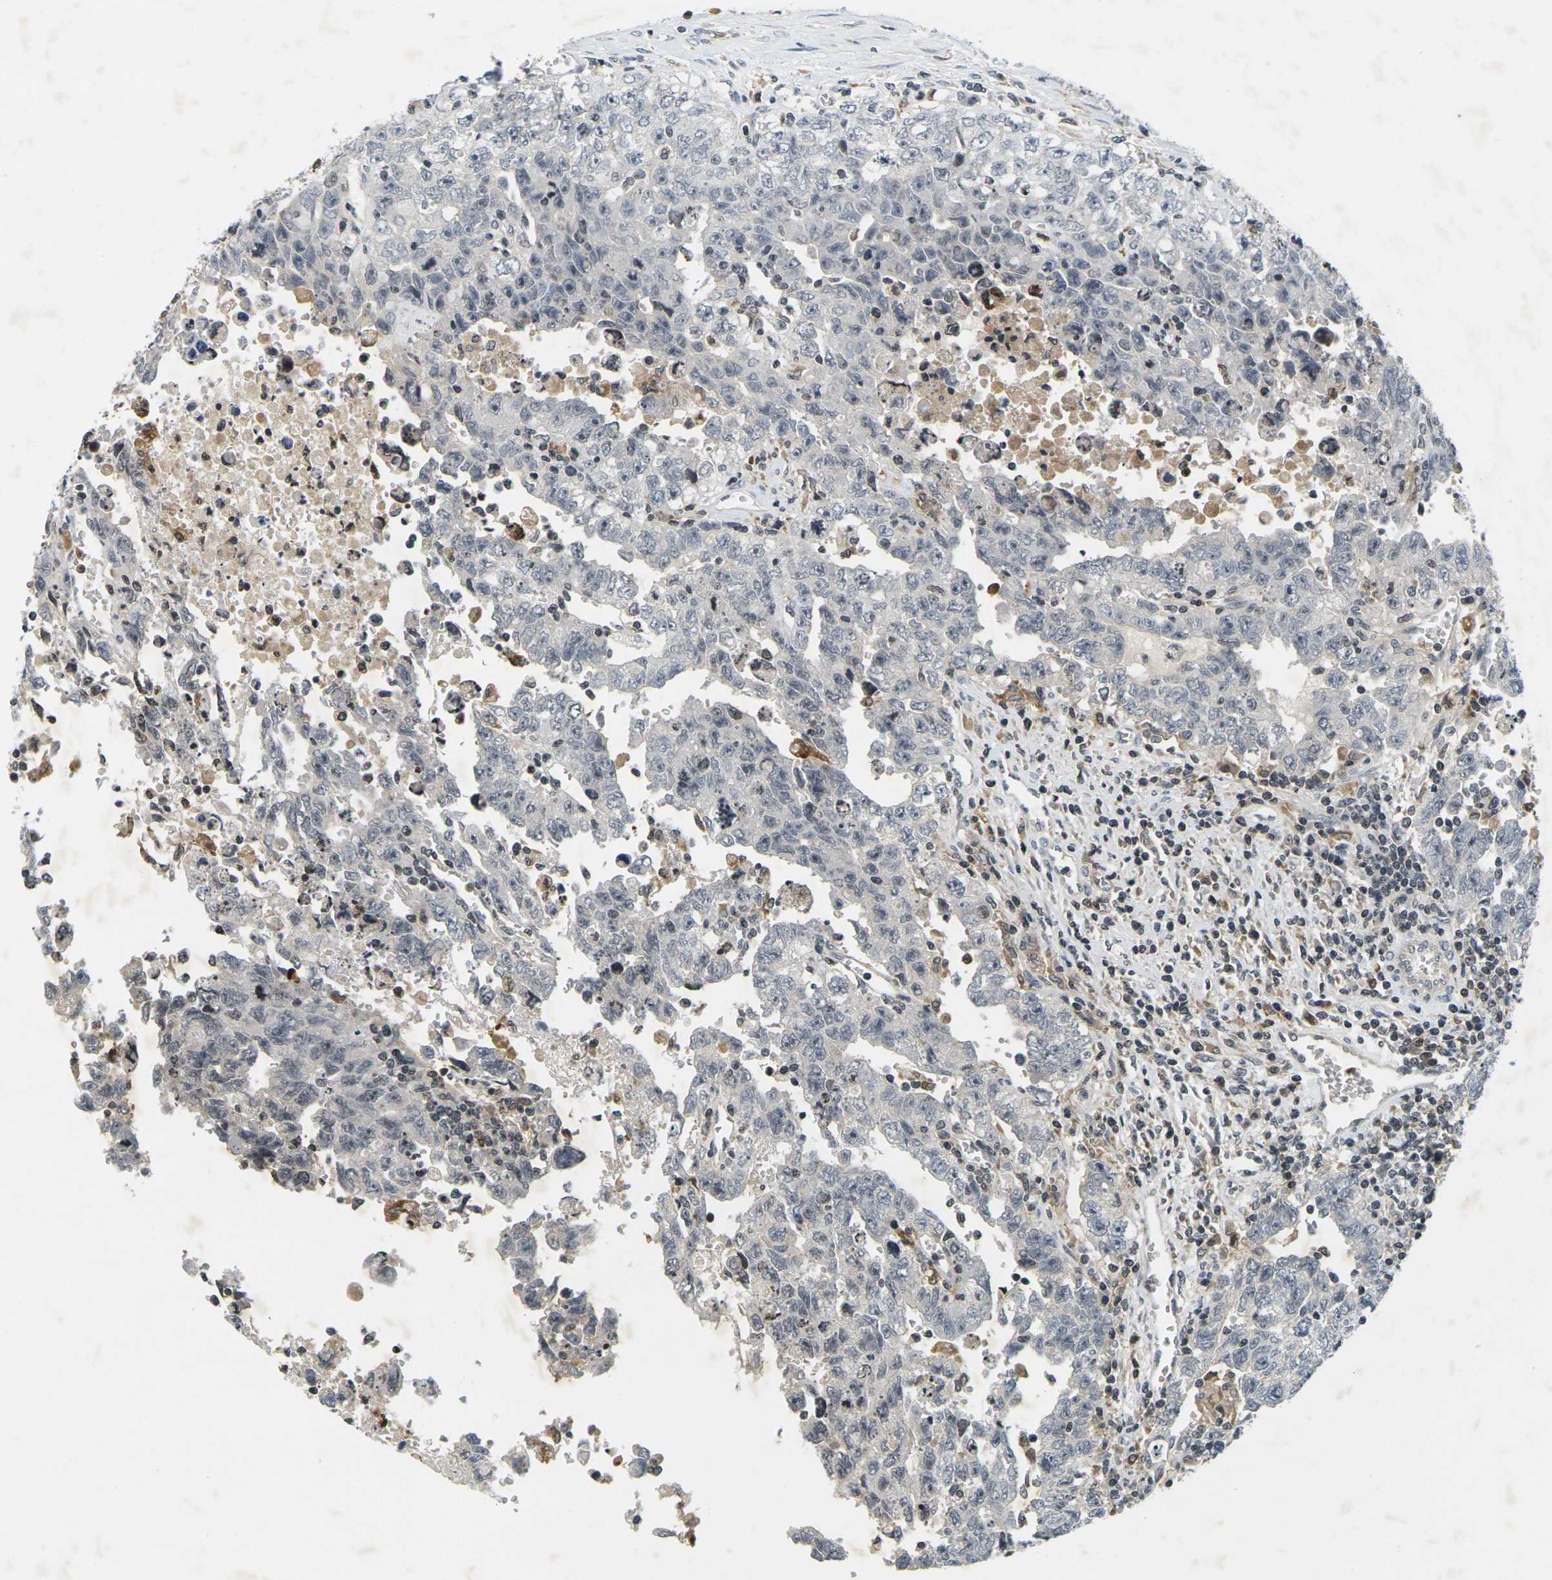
{"staining": {"intensity": "negative", "quantity": "none", "location": "none"}, "tissue": "testis cancer", "cell_type": "Tumor cells", "image_type": "cancer", "snomed": [{"axis": "morphology", "description": "Carcinoma, Embryonal, NOS"}, {"axis": "topography", "description": "Testis"}], "caption": "There is no significant positivity in tumor cells of embryonal carcinoma (testis).", "gene": "C1QC", "patient": {"sex": "male", "age": 28}}